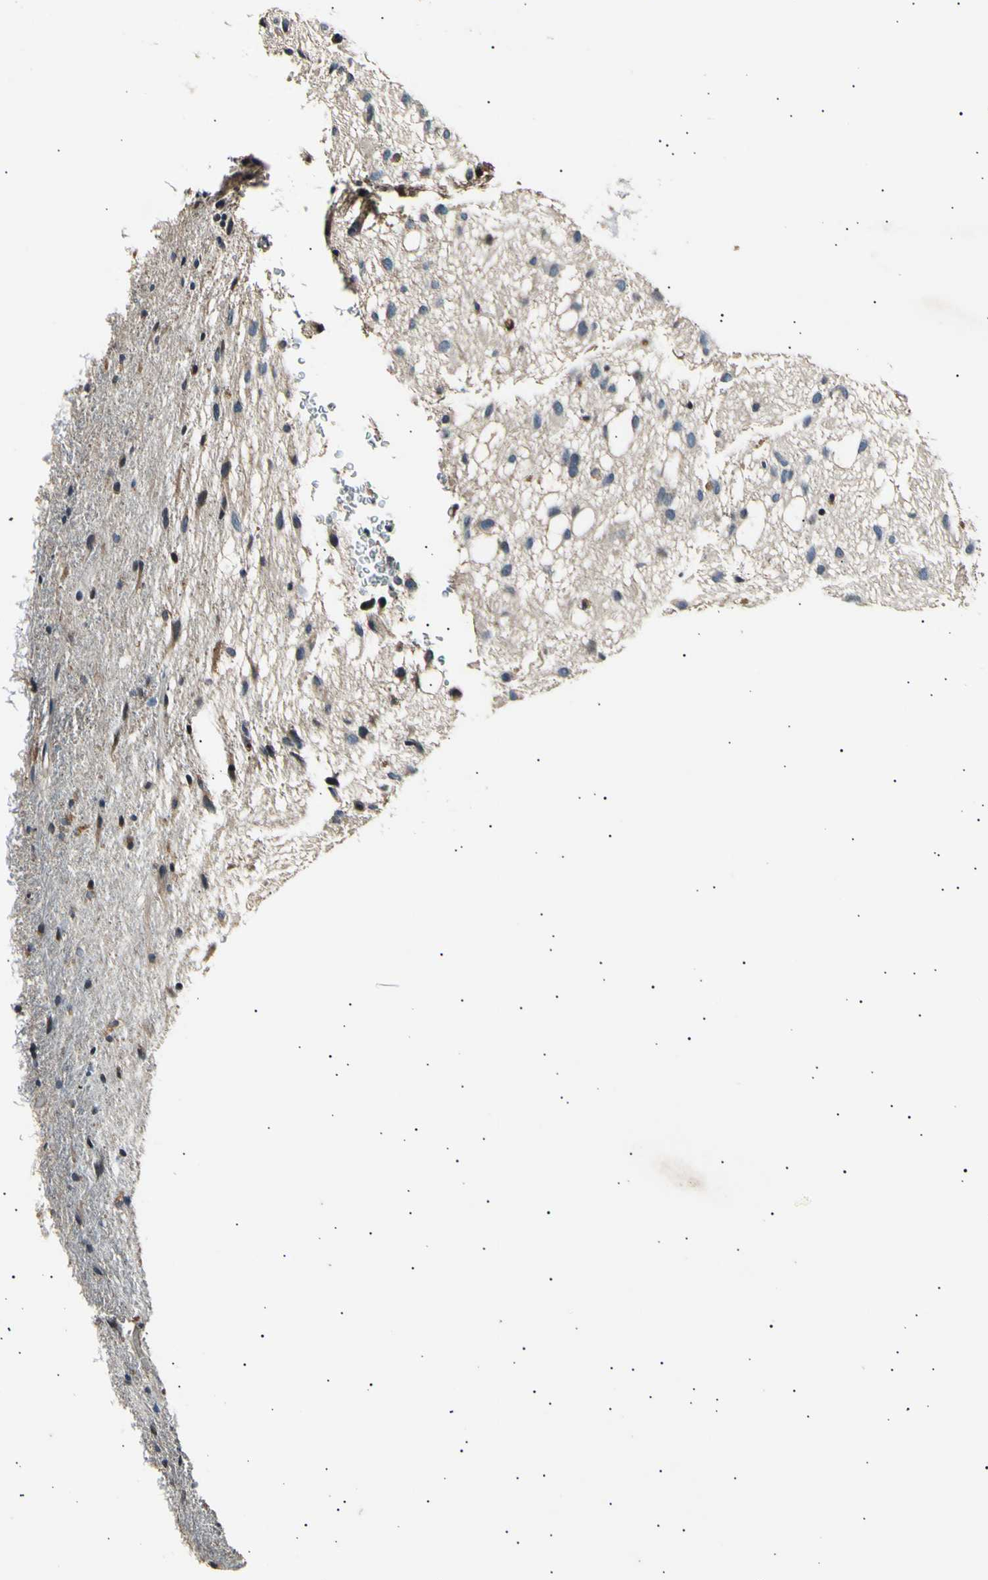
{"staining": {"intensity": "negative", "quantity": "none", "location": "none"}, "tissue": "glioma", "cell_type": "Tumor cells", "image_type": "cancer", "snomed": [{"axis": "morphology", "description": "Glioma, malignant, Low grade"}, {"axis": "topography", "description": "Brain"}], "caption": "DAB immunohistochemical staining of glioma exhibits no significant staining in tumor cells.", "gene": "ITGA6", "patient": {"sex": "male", "age": 77}}